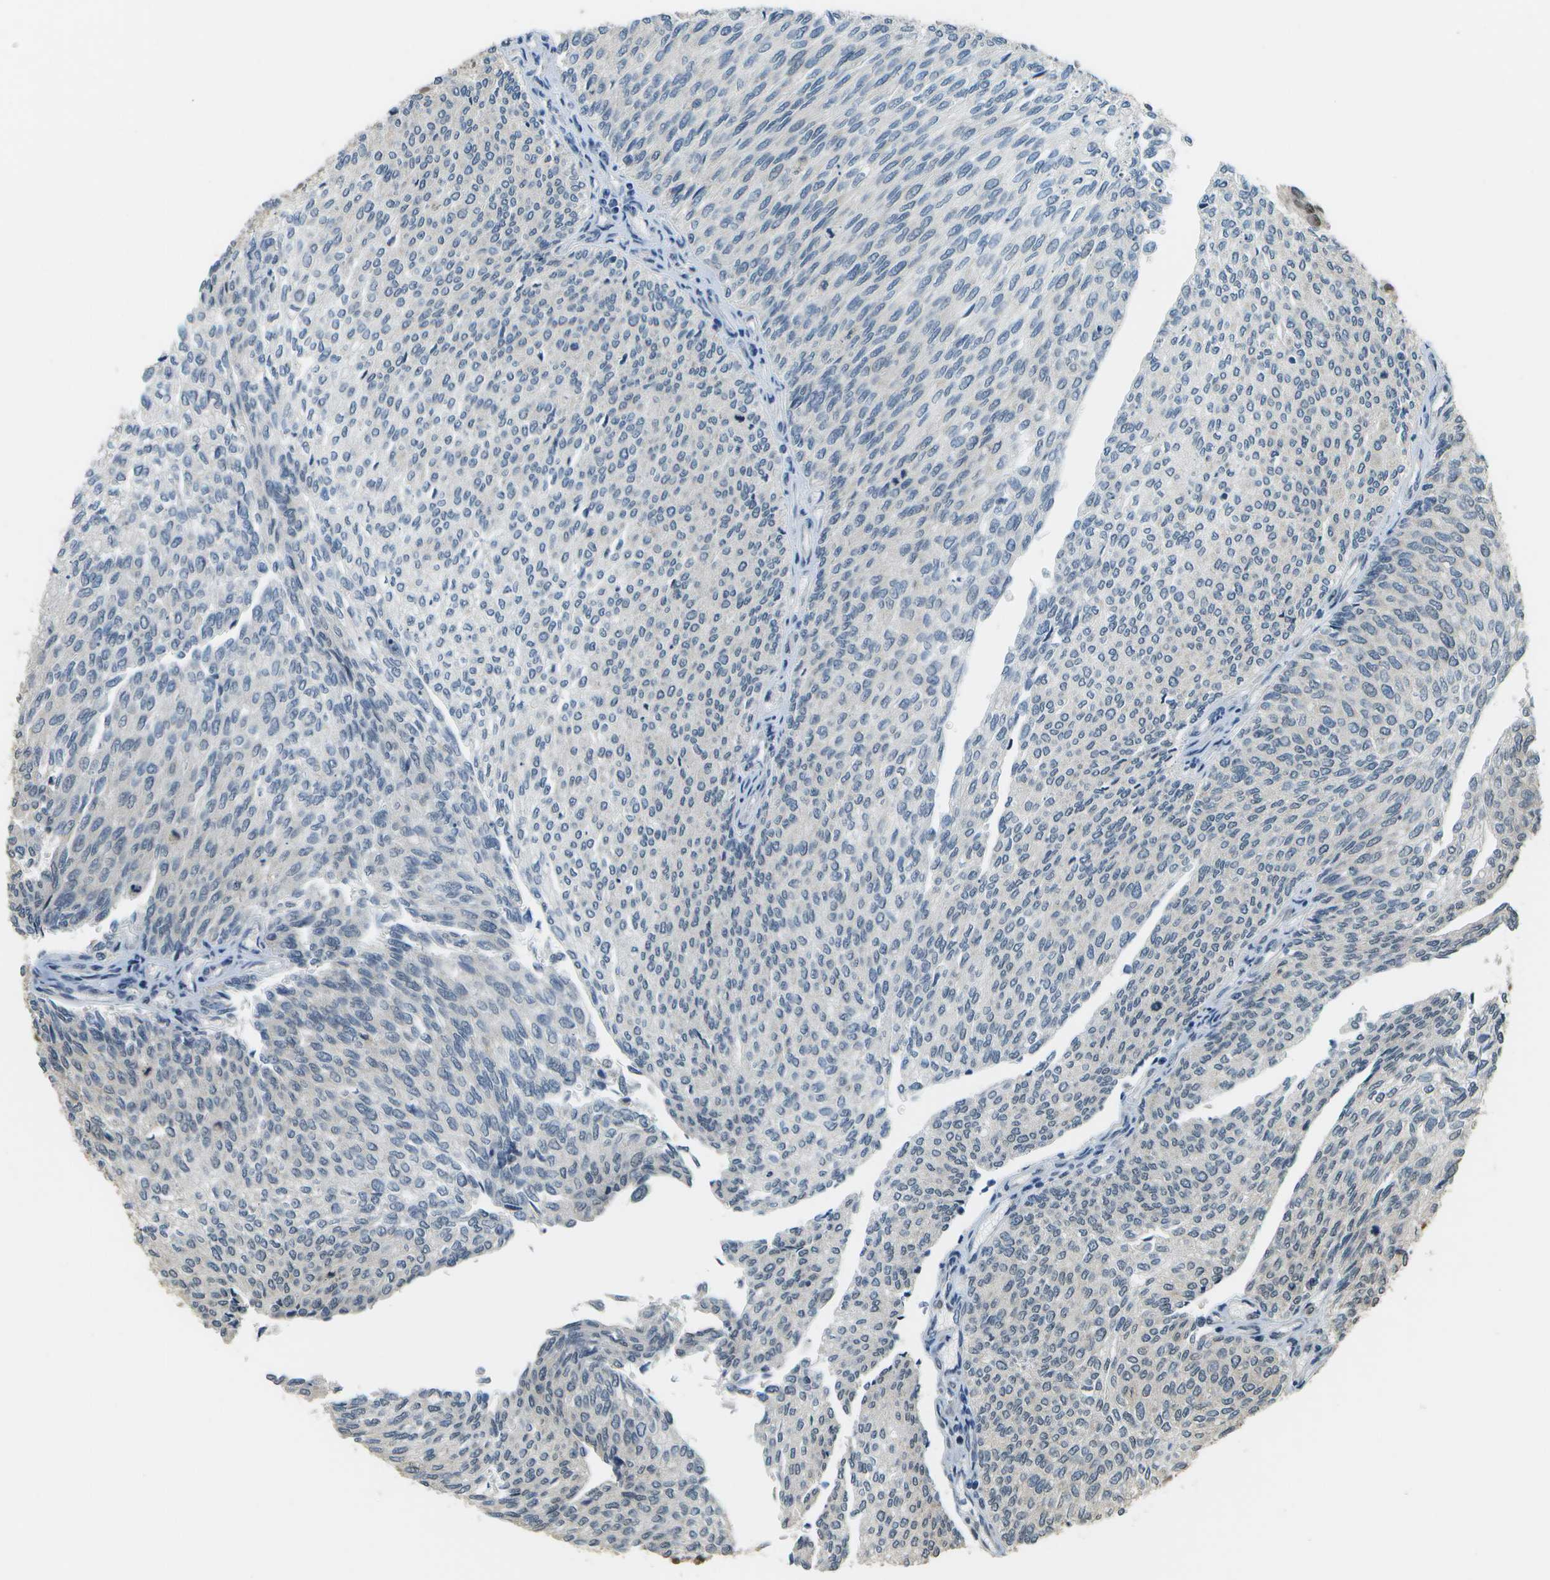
{"staining": {"intensity": "negative", "quantity": "none", "location": "none"}, "tissue": "urothelial cancer", "cell_type": "Tumor cells", "image_type": "cancer", "snomed": [{"axis": "morphology", "description": "Urothelial carcinoma, Low grade"}, {"axis": "topography", "description": "Urinary bladder"}], "caption": "Tumor cells show no significant positivity in urothelial carcinoma (low-grade). The staining was performed using DAB (3,3'-diaminobenzidine) to visualize the protein expression in brown, while the nuclei were stained in blue with hematoxylin (Magnification: 20x).", "gene": "ABL2", "patient": {"sex": "female", "age": 79}}